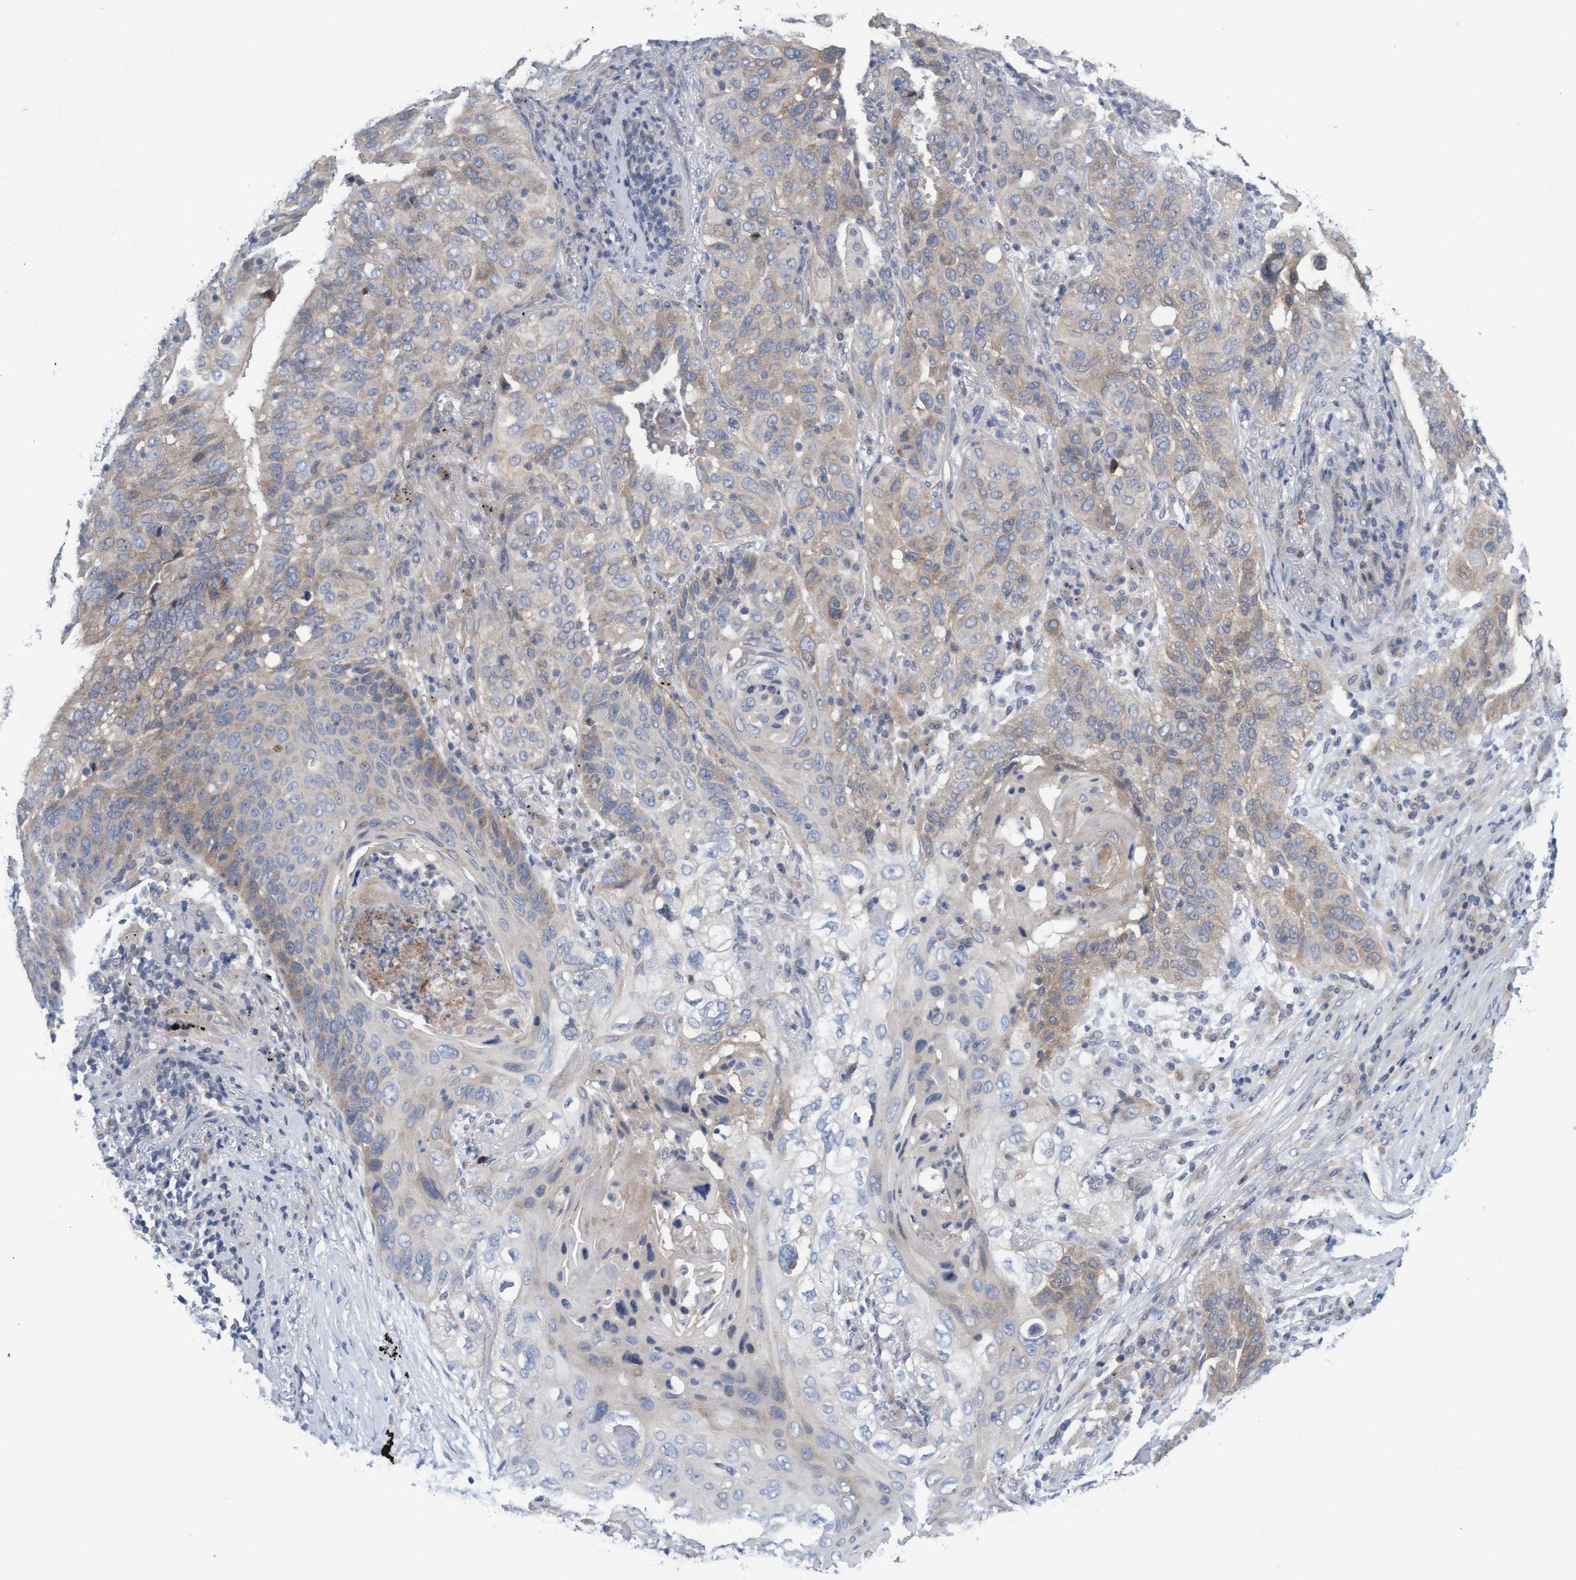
{"staining": {"intensity": "moderate", "quantity": ">75%", "location": "cytoplasmic/membranous"}, "tissue": "lung cancer", "cell_type": "Tumor cells", "image_type": "cancer", "snomed": [{"axis": "morphology", "description": "Squamous cell carcinoma, NOS"}, {"axis": "topography", "description": "Lung"}], "caption": "Protein expression analysis of human squamous cell carcinoma (lung) reveals moderate cytoplasmic/membranous expression in approximately >75% of tumor cells. The staining was performed using DAB, with brown indicating positive protein expression. Nuclei are stained blue with hematoxylin.", "gene": "ABCF2", "patient": {"sex": "female", "age": 67}}